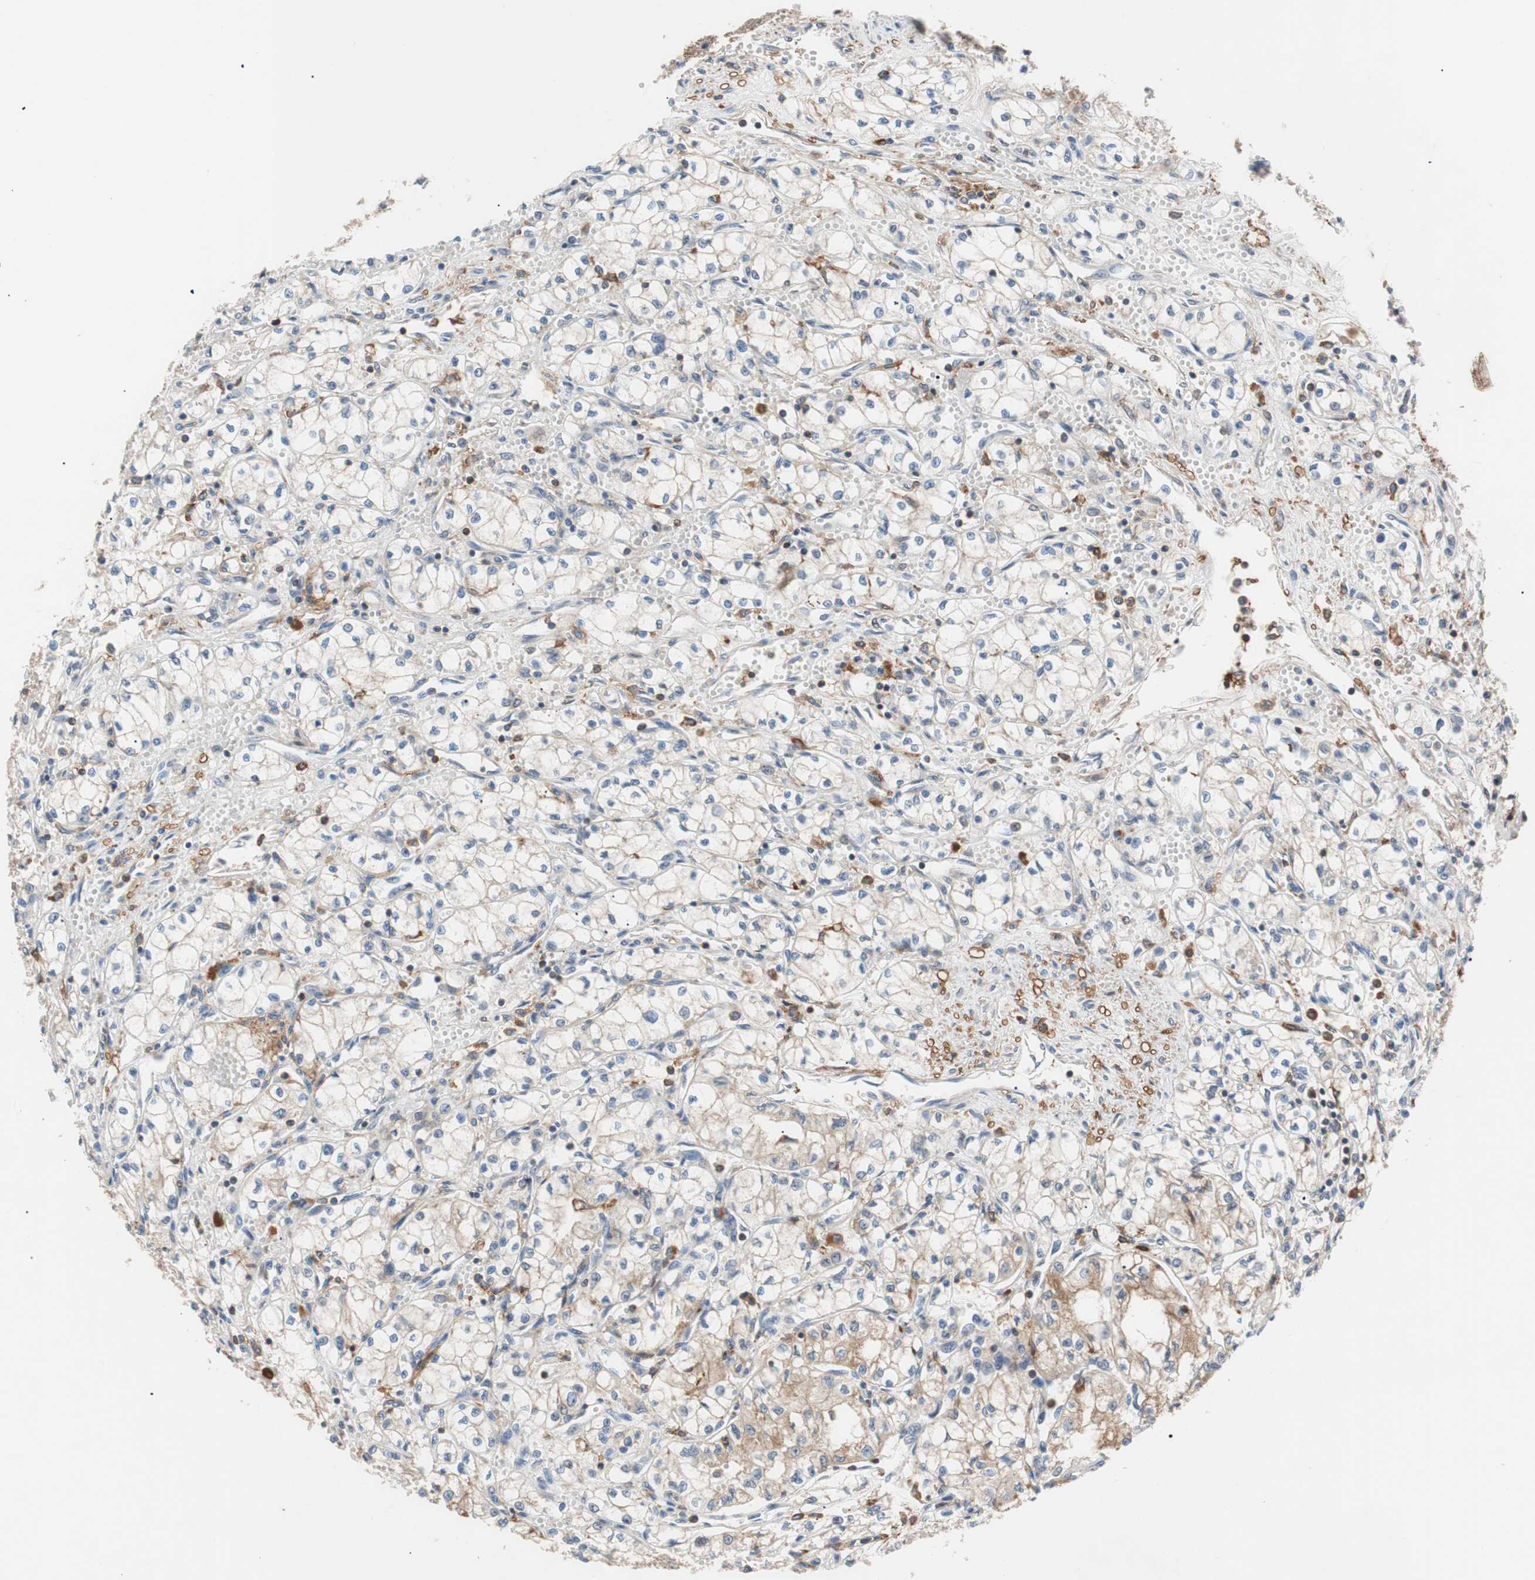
{"staining": {"intensity": "weak", "quantity": "<25%", "location": "cytoplasmic/membranous"}, "tissue": "renal cancer", "cell_type": "Tumor cells", "image_type": "cancer", "snomed": [{"axis": "morphology", "description": "Normal tissue, NOS"}, {"axis": "morphology", "description": "Adenocarcinoma, NOS"}, {"axis": "topography", "description": "Kidney"}], "caption": "Tumor cells show no significant staining in renal cancer (adenocarcinoma).", "gene": "LITAF", "patient": {"sex": "male", "age": 59}}